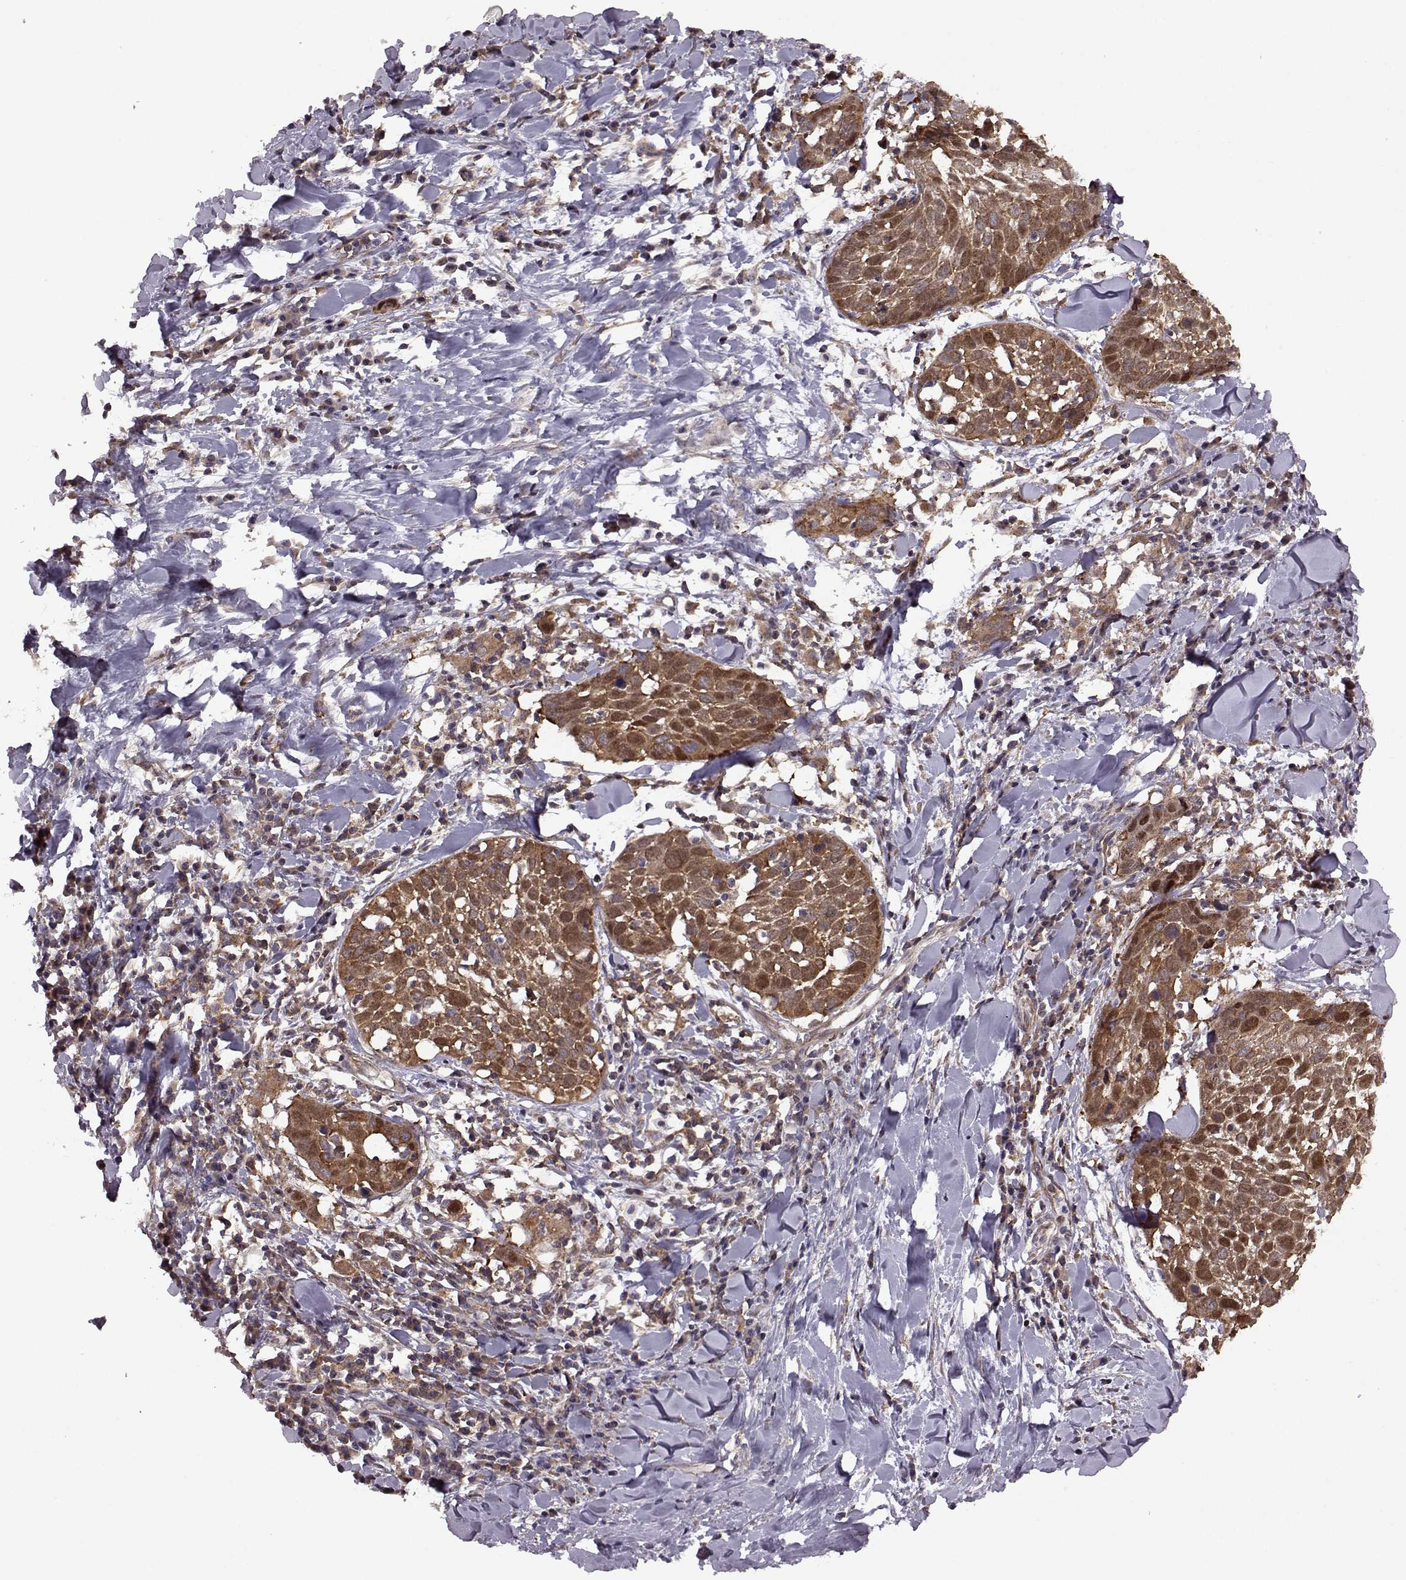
{"staining": {"intensity": "strong", "quantity": ">75%", "location": "cytoplasmic/membranous"}, "tissue": "lung cancer", "cell_type": "Tumor cells", "image_type": "cancer", "snomed": [{"axis": "morphology", "description": "Squamous cell carcinoma, NOS"}, {"axis": "topography", "description": "Lung"}], "caption": "Squamous cell carcinoma (lung) stained with a brown dye exhibits strong cytoplasmic/membranous positive expression in approximately >75% of tumor cells.", "gene": "URI1", "patient": {"sex": "male", "age": 57}}